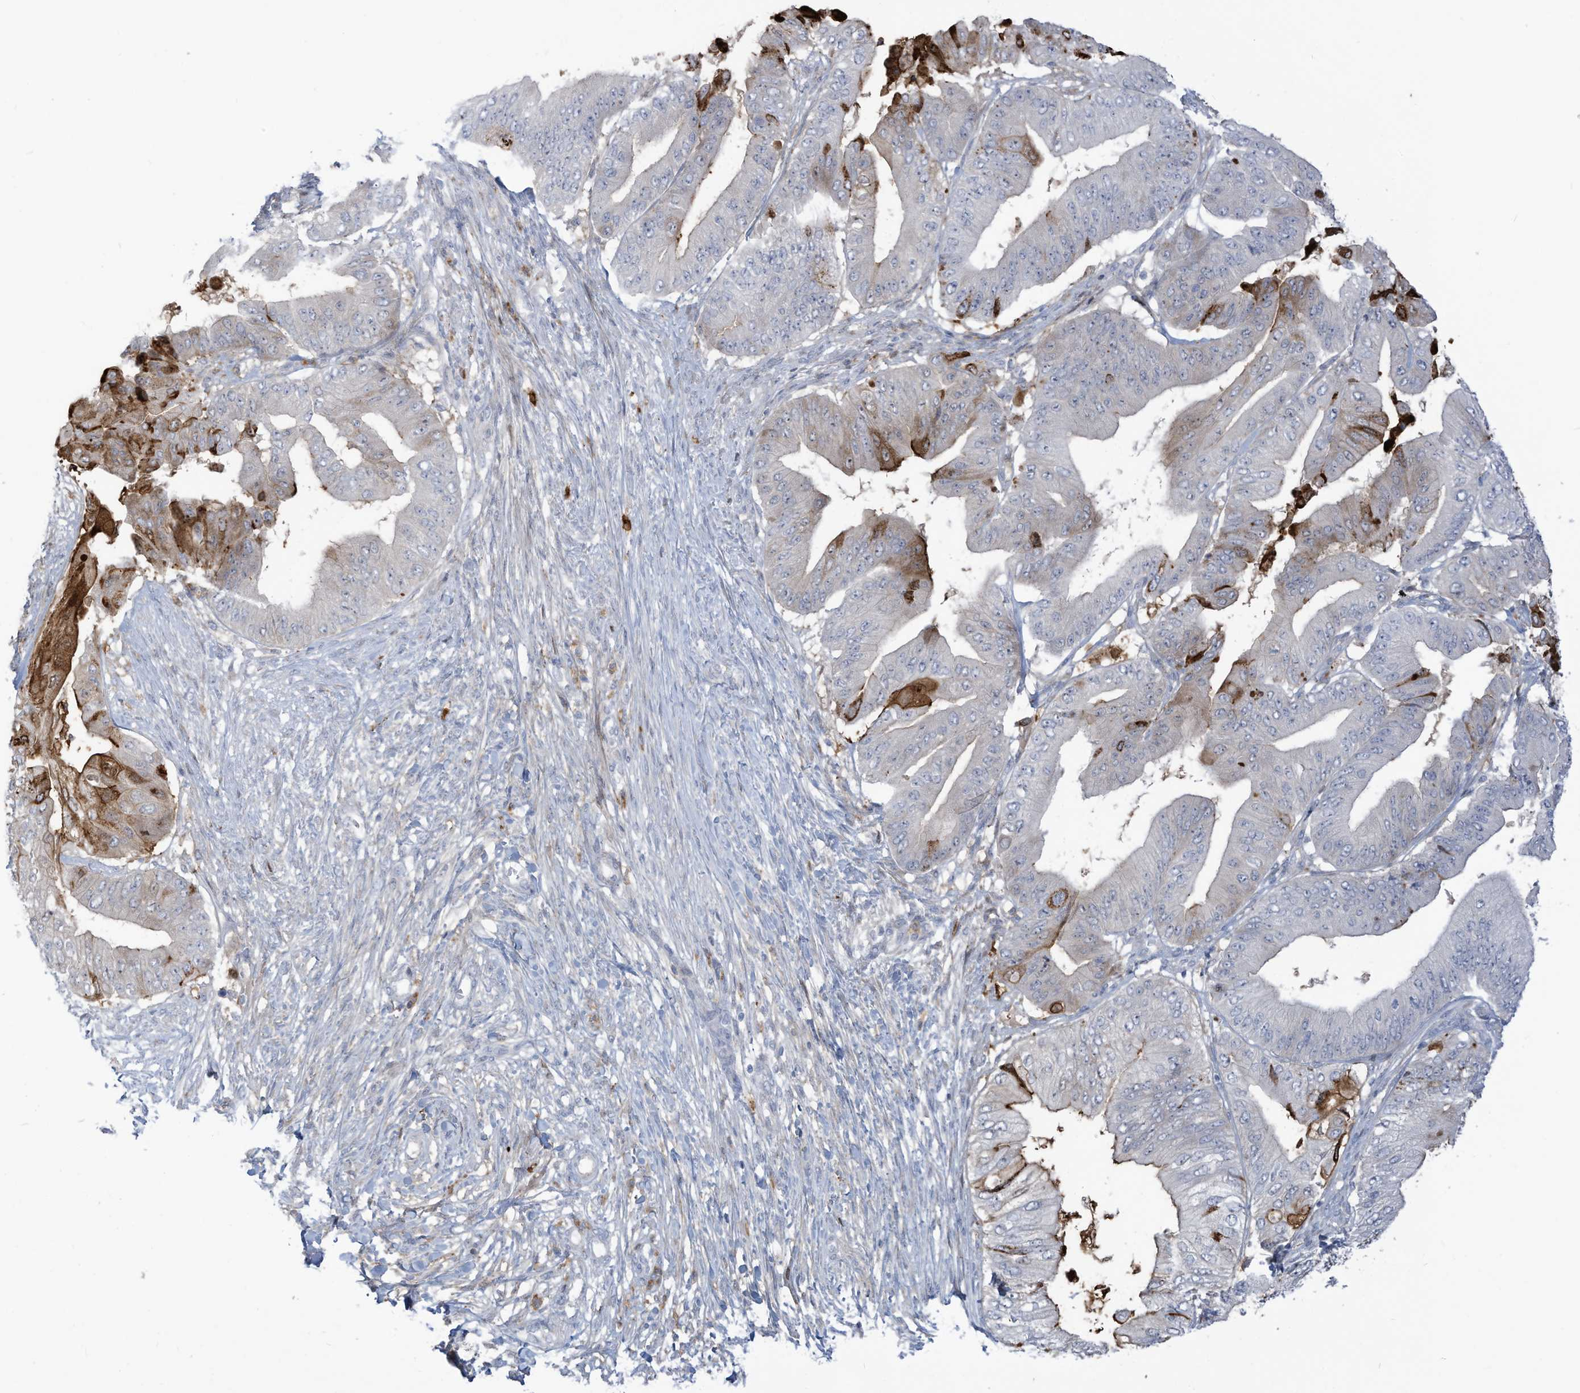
{"staining": {"intensity": "moderate", "quantity": "<25%", "location": "cytoplasmic/membranous"}, "tissue": "pancreatic cancer", "cell_type": "Tumor cells", "image_type": "cancer", "snomed": [{"axis": "morphology", "description": "Adenocarcinoma, NOS"}, {"axis": "topography", "description": "Pancreas"}], "caption": "Pancreatic cancer (adenocarcinoma) stained with a brown dye displays moderate cytoplasmic/membranous positive expression in approximately <25% of tumor cells.", "gene": "NOTO", "patient": {"sex": "female", "age": 77}}